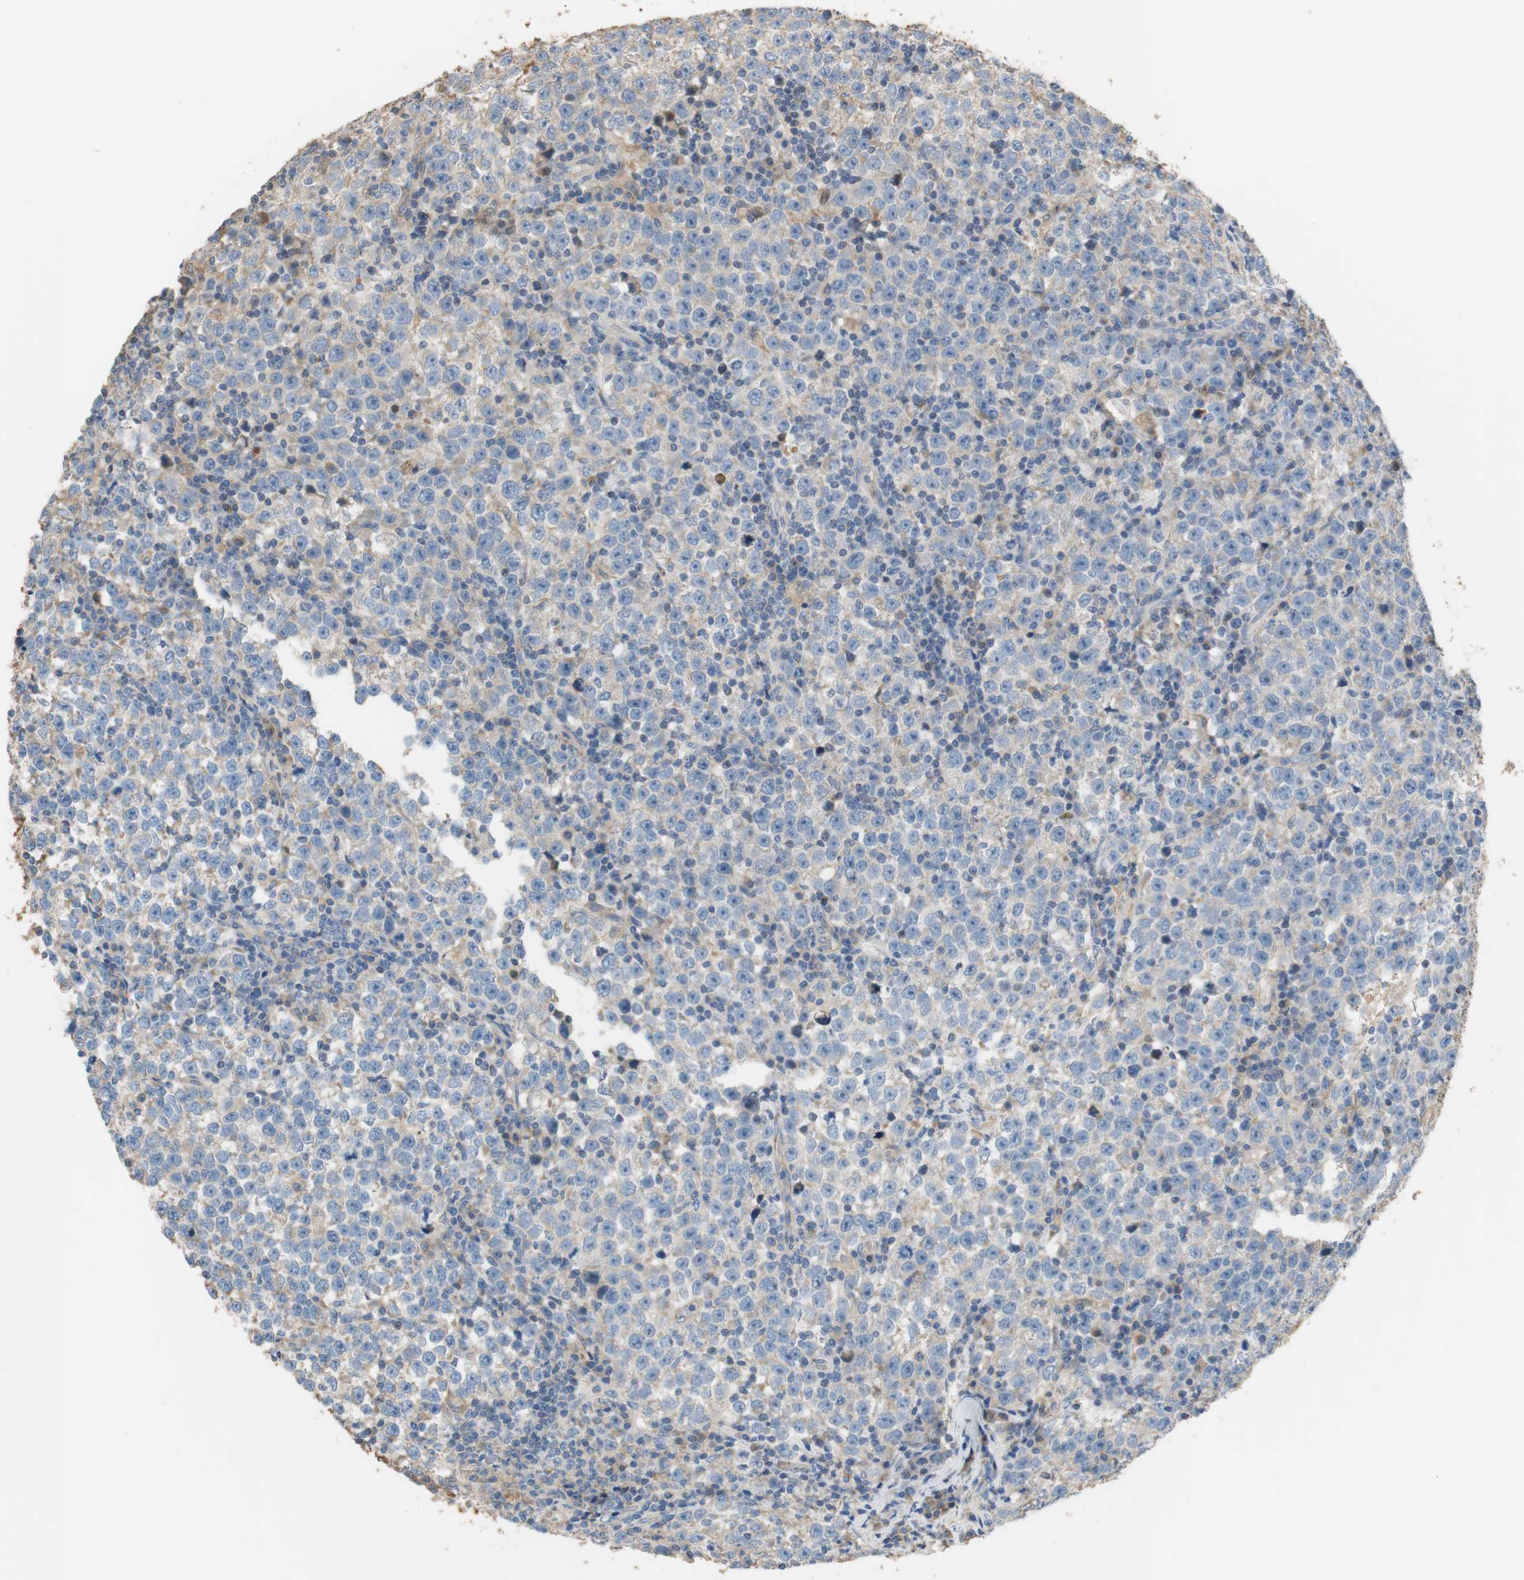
{"staining": {"intensity": "moderate", "quantity": "25%-75%", "location": "cytoplasmic/membranous"}, "tissue": "testis cancer", "cell_type": "Tumor cells", "image_type": "cancer", "snomed": [{"axis": "morphology", "description": "Seminoma, NOS"}, {"axis": "topography", "description": "Testis"}], "caption": "Testis cancer (seminoma) tissue demonstrates moderate cytoplasmic/membranous staining in approximately 25%-75% of tumor cells, visualized by immunohistochemistry.", "gene": "ALDH1A2", "patient": {"sex": "male", "age": 43}}